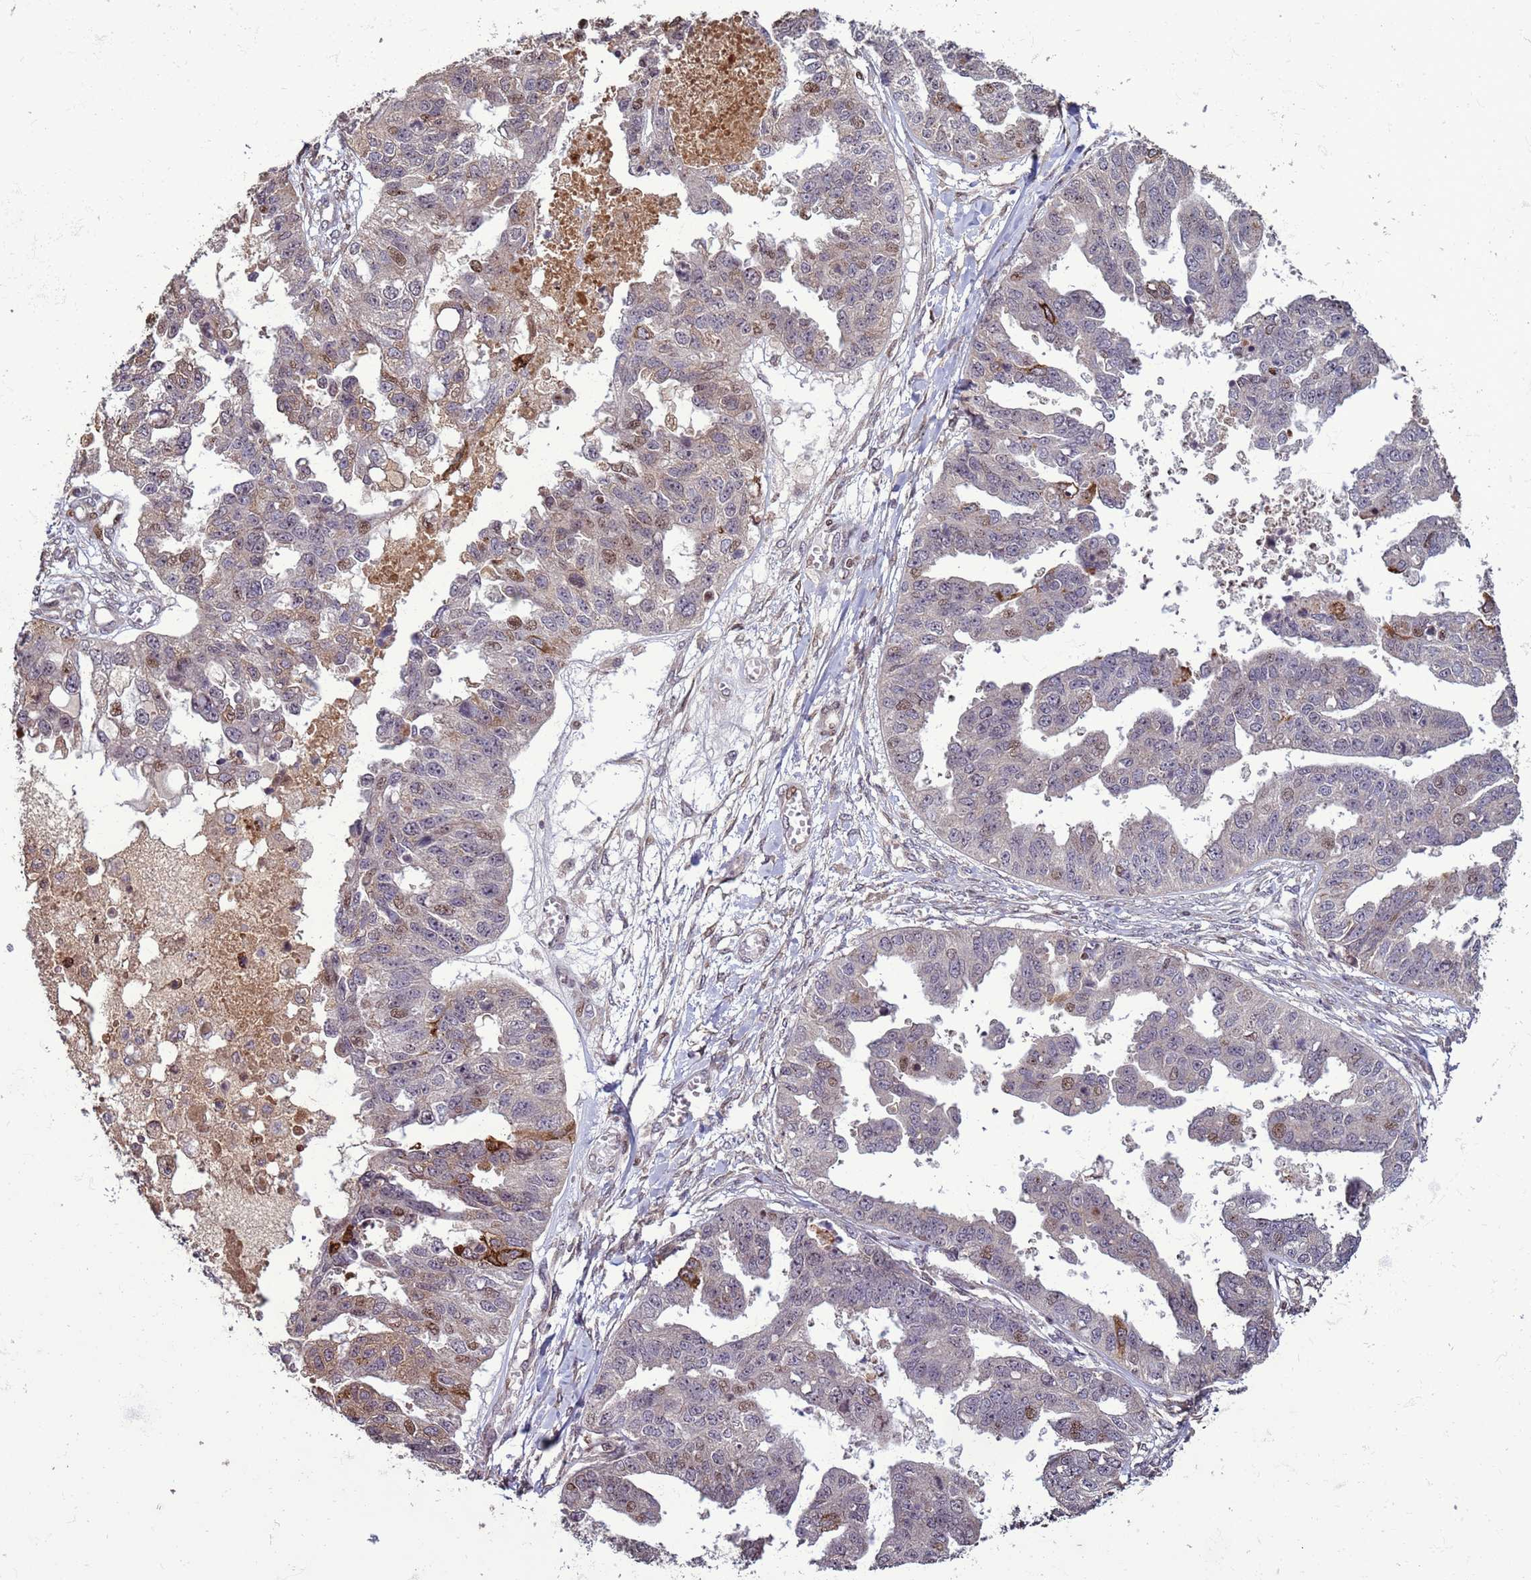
{"staining": {"intensity": "weak", "quantity": "<25%", "location": "cytoplasmic/membranous,nuclear"}, "tissue": "ovarian cancer", "cell_type": "Tumor cells", "image_type": "cancer", "snomed": [{"axis": "morphology", "description": "Cystadenocarcinoma, serous, NOS"}, {"axis": "topography", "description": "Ovary"}], "caption": "Immunohistochemical staining of ovarian cancer (serous cystadenocarcinoma) reveals no significant expression in tumor cells. The staining was performed using DAB (3,3'-diaminobenzidine) to visualize the protein expression in brown, while the nuclei were stained in blue with hematoxylin (Magnification: 20x).", "gene": "HGH1", "patient": {"sex": "female", "age": 58}}